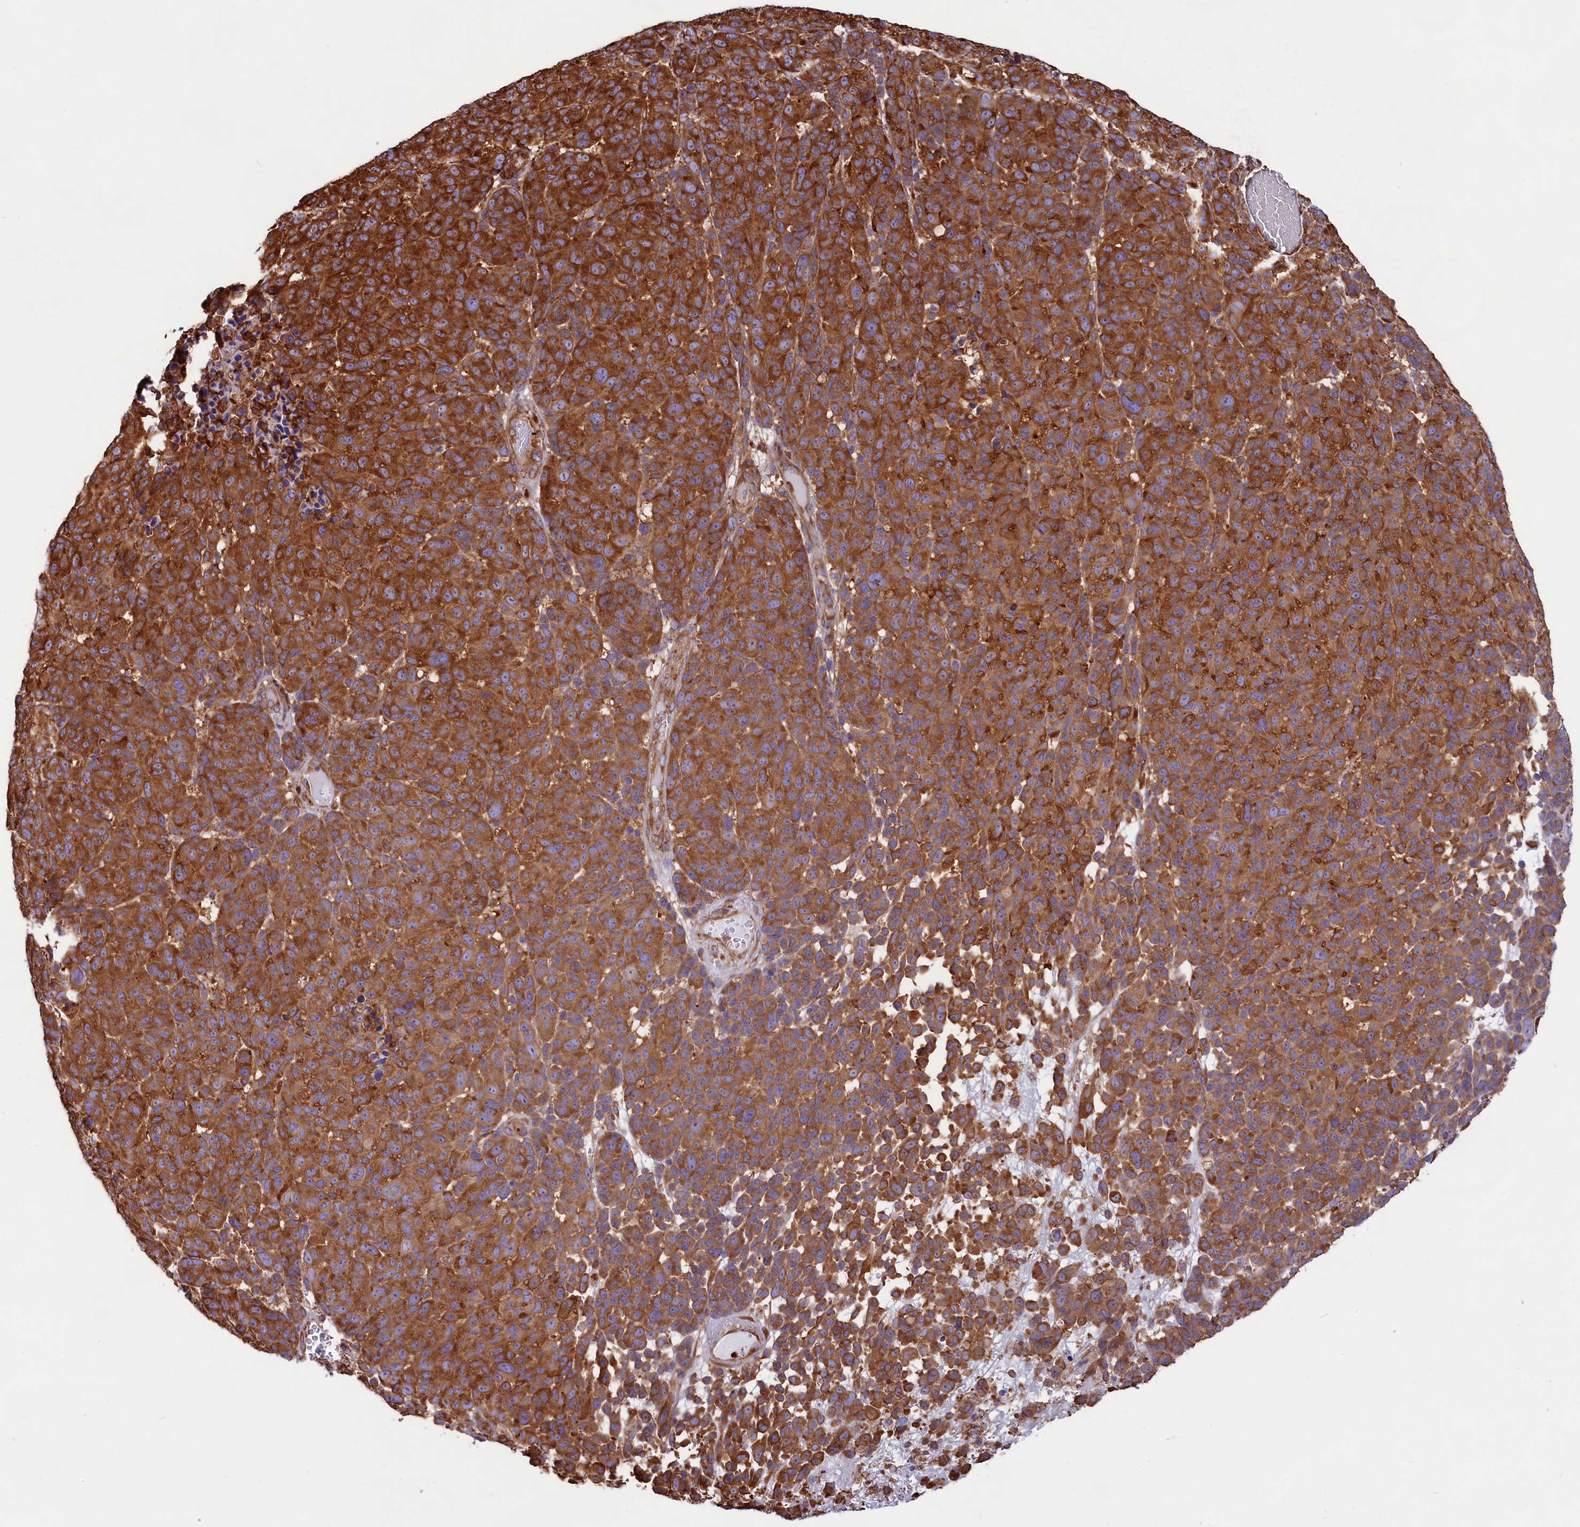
{"staining": {"intensity": "strong", "quantity": ">75%", "location": "cytoplasmic/membranous"}, "tissue": "melanoma", "cell_type": "Tumor cells", "image_type": "cancer", "snomed": [{"axis": "morphology", "description": "Malignant melanoma, NOS"}, {"axis": "topography", "description": "Skin"}], "caption": "Immunohistochemical staining of melanoma reveals strong cytoplasmic/membranous protein expression in approximately >75% of tumor cells. (brown staining indicates protein expression, while blue staining denotes nuclei).", "gene": "GYS1", "patient": {"sex": "male", "age": 49}}